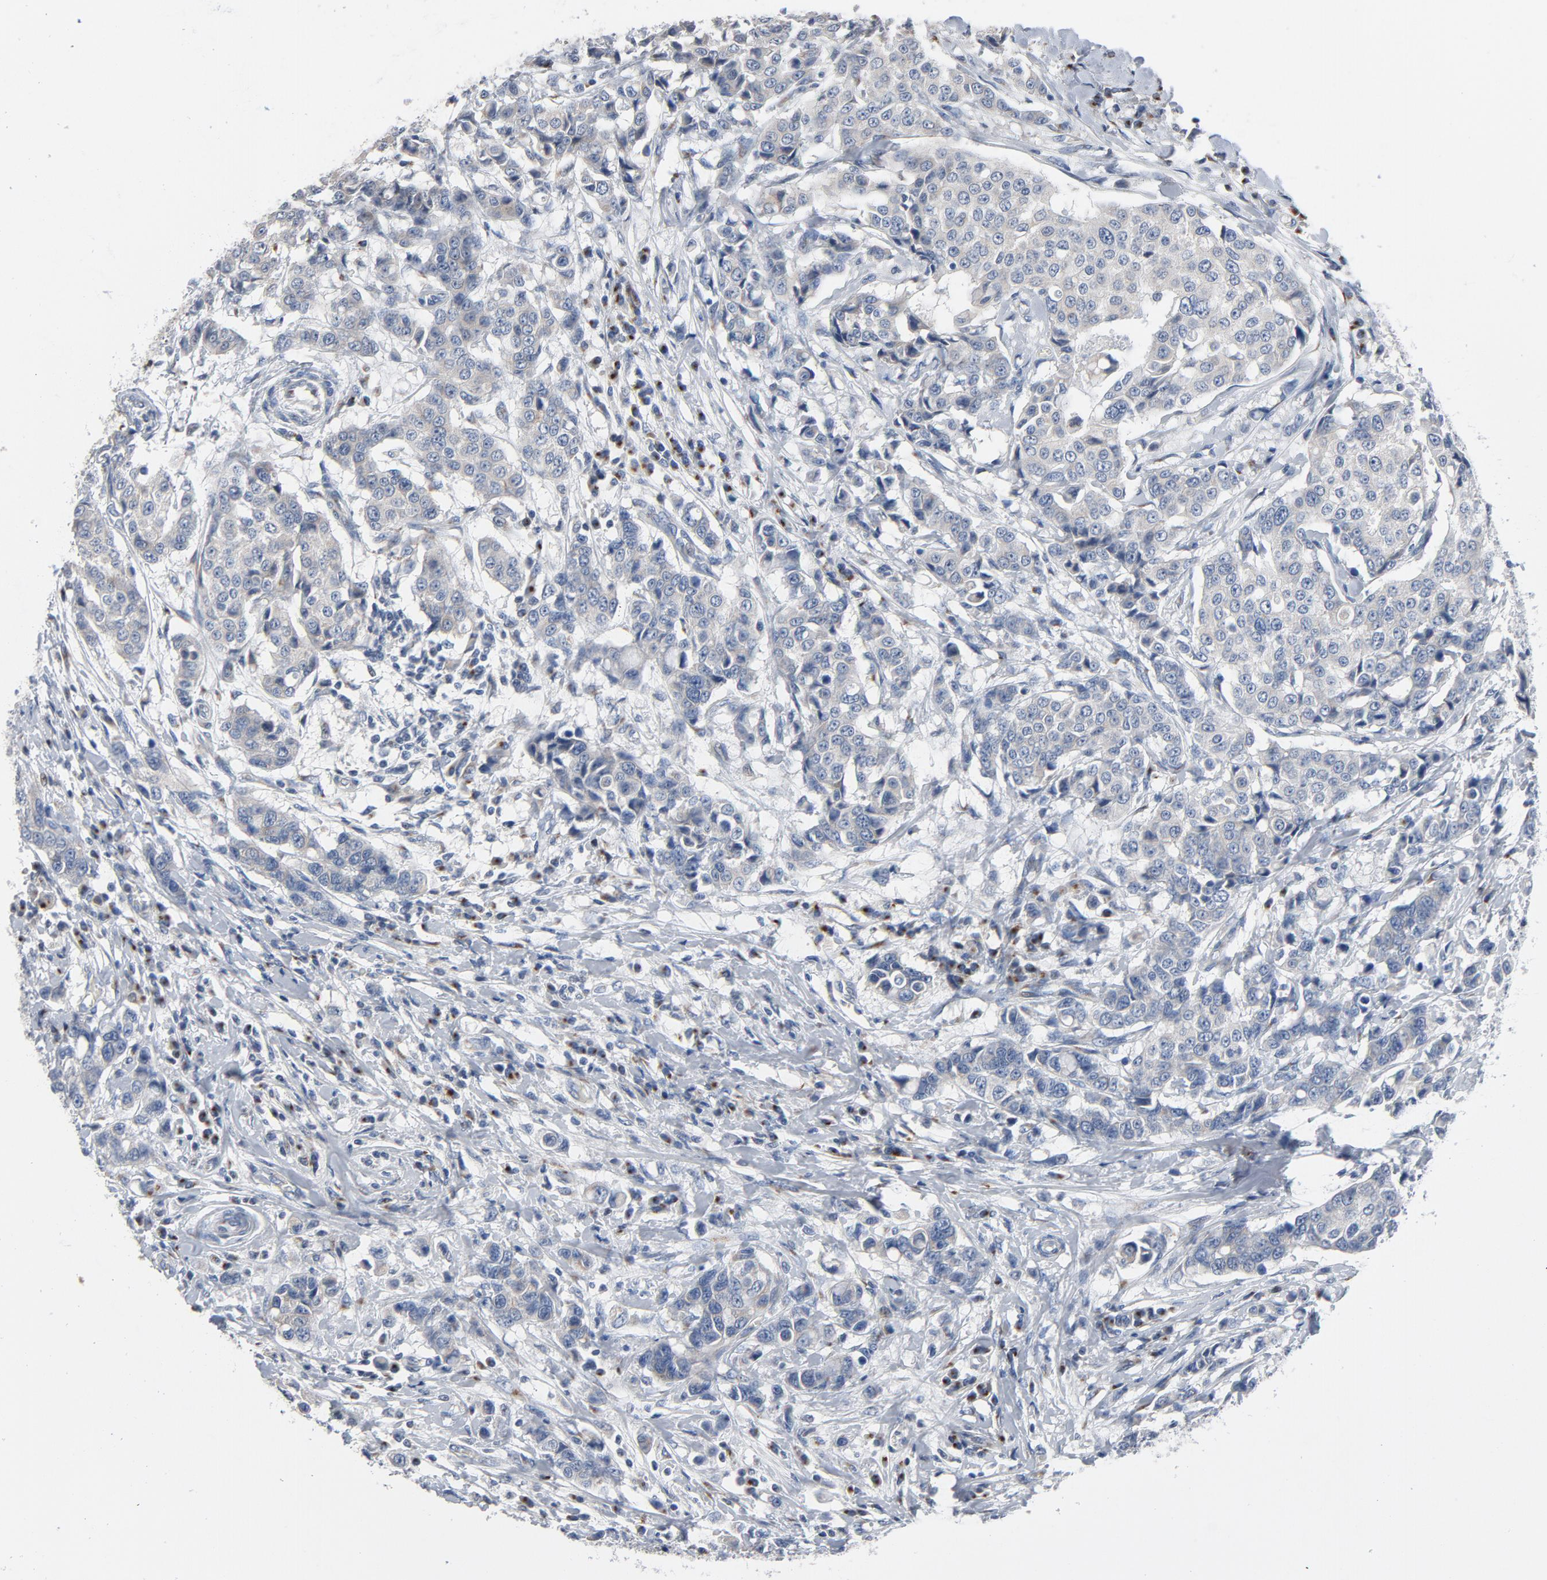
{"staining": {"intensity": "weak", "quantity": ">75%", "location": "cytoplasmic/membranous"}, "tissue": "breast cancer", "cell_type": "Tumor cells", "image_type": "cancer", "snomed": [{"axis": "morphology", "description": "Duct carcinoma"}, {"axis": "topography", "description": "Breast"}], "caption": "Tumor cells exhibit low levels of weak cytoplasmic/membranous positivity in approximately >75% of cells in breast cancer.", "gene": "YIPF6", "patient": {"sex": "female", "age": 27}}